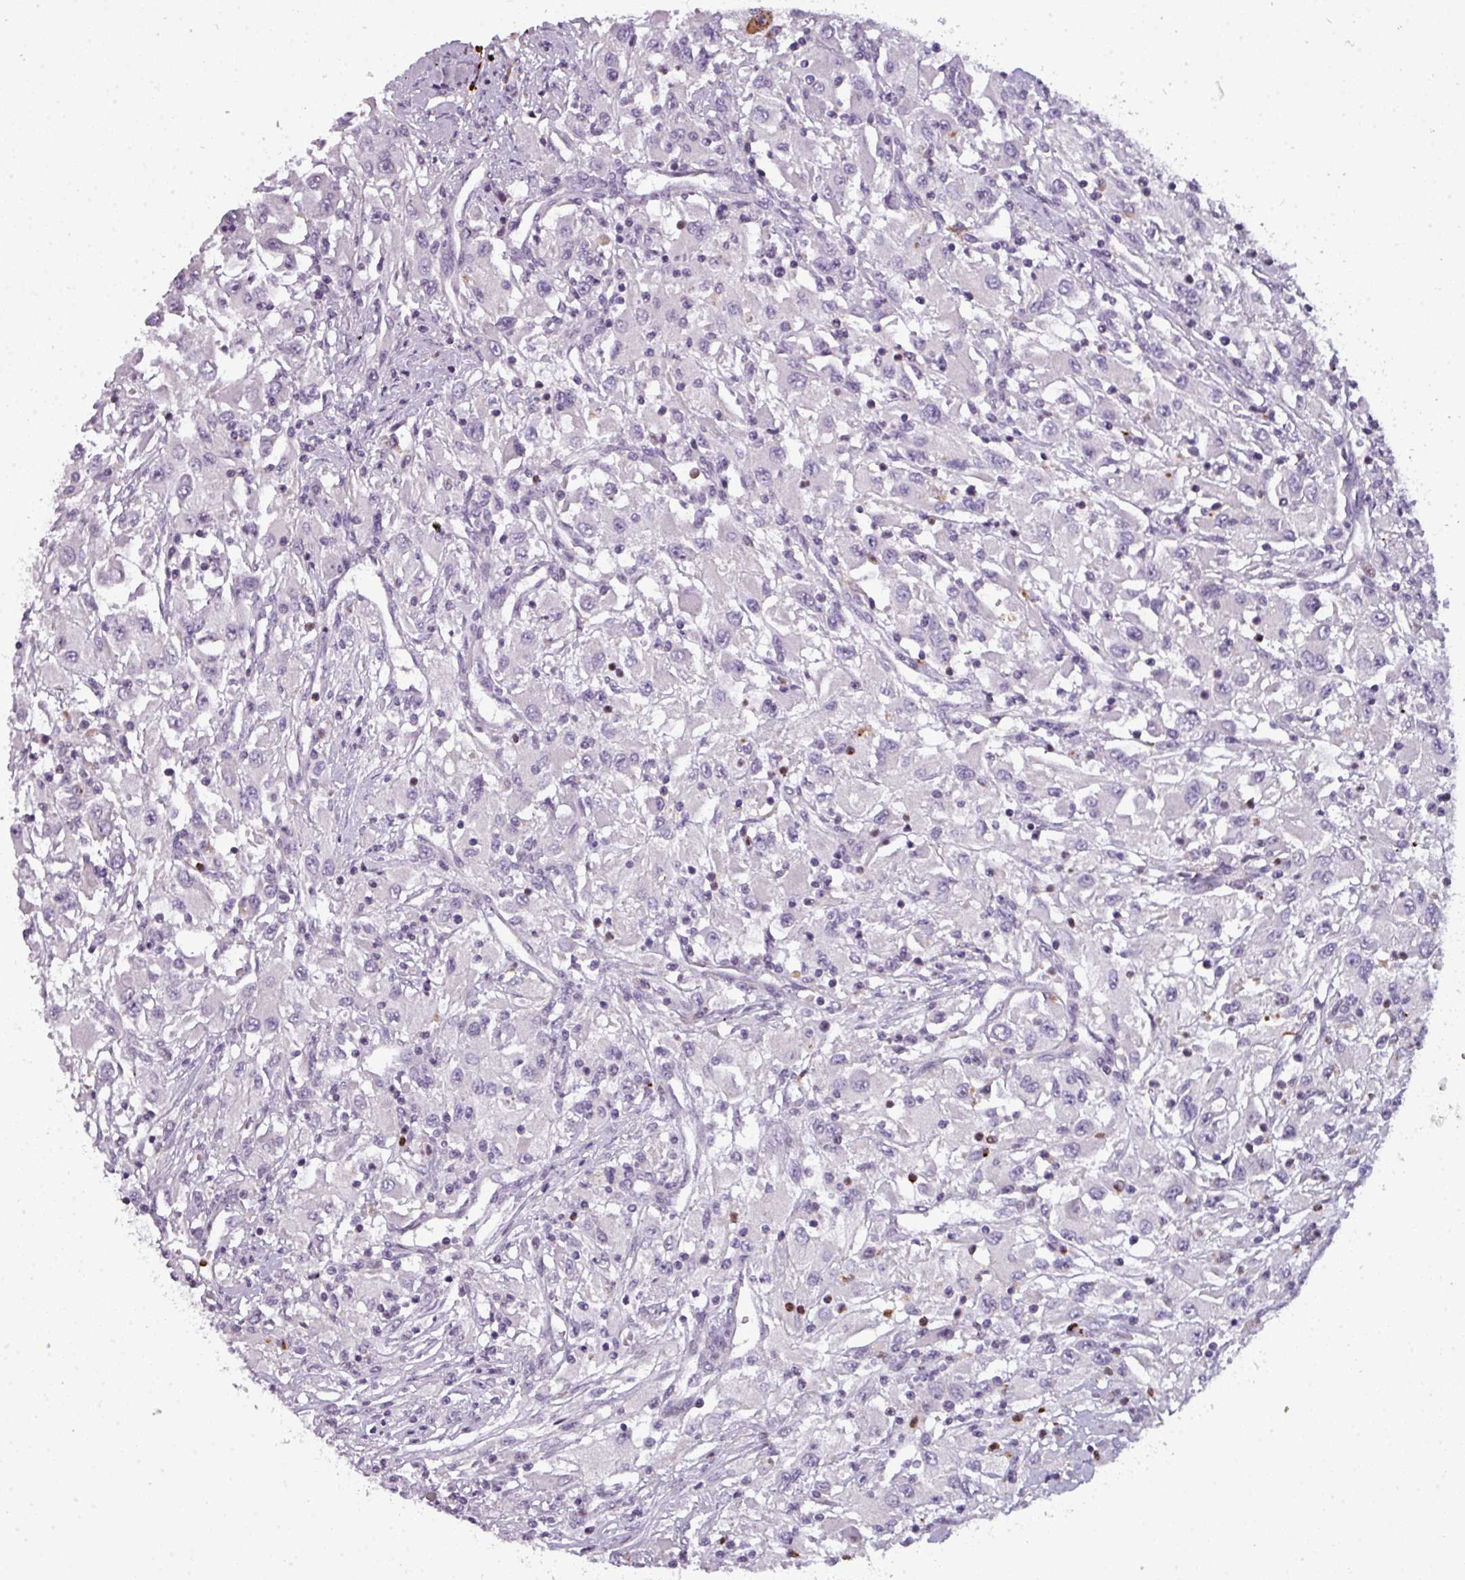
{"staining": {"intensity": "negative", "quantity": "none", "location": "none"}, "tissue": "renal cancer", "cell_type": "Tumor cells", "image_type": "cancer", "snomed": [{"axis": "morphology", "description": "Adenocarcinoma, NOS"}, {"axis": "topography", "description": "Kidney"}], "caption": "Tumor cells are negative for brown protein staining in renal adenocarcinoma. The staining is performed using DAB (3,3'-diaminobenzidine) brown chromogen with nuclei counter-stained in using hematoxylin.", "gene": "TMEFF1", "patient": {"sex": "female", "age": 67}}